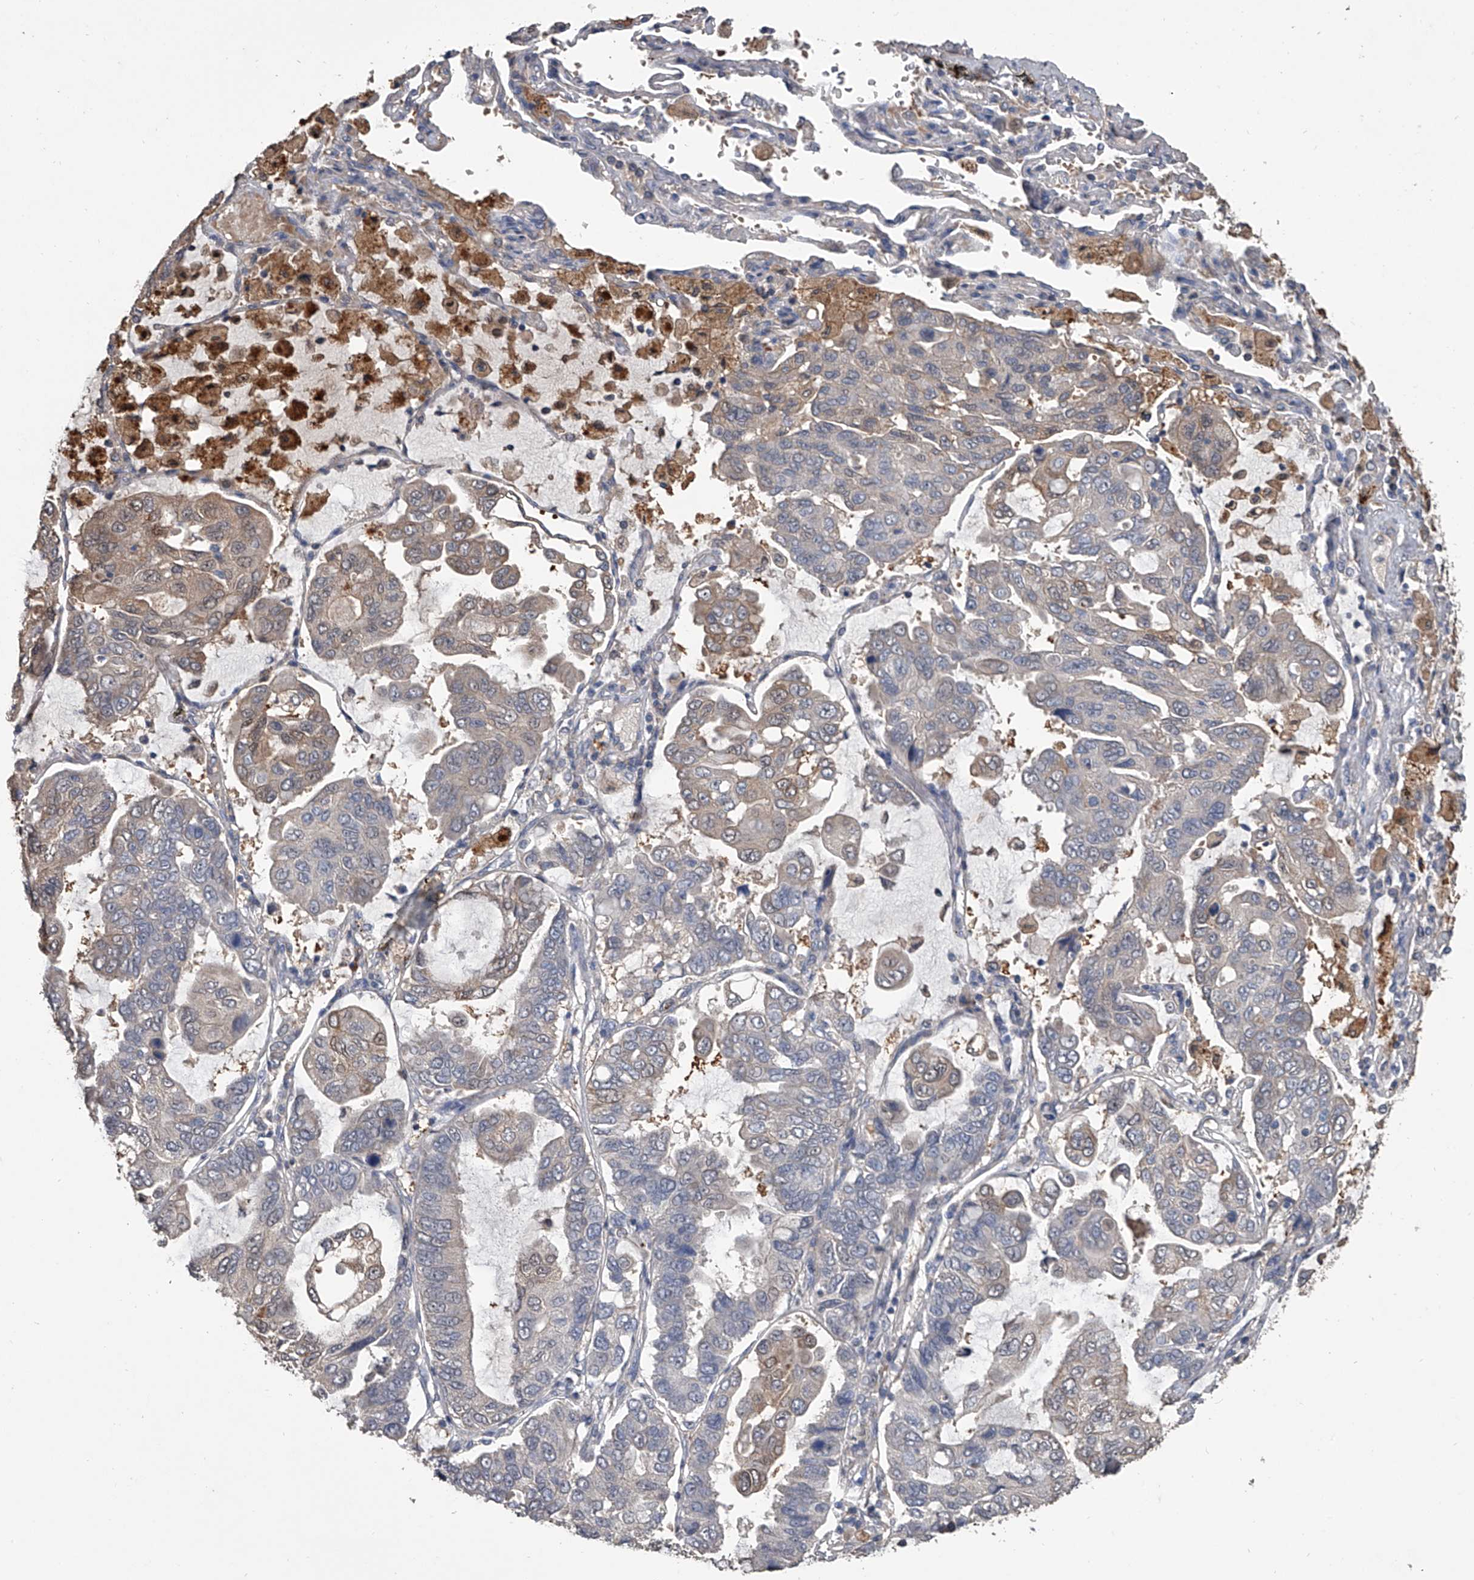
{"staining": {"intensity": "weak", "quantity": "<25%", "location": "cytoplasmic/membranous"}, "tissue": "lung cancer", "cell_type": "Tumor cells", "image_type": "cancer", "snomed": [{"axis": "morphology", "description": "Adenocarcinoma, NOS"}, {"axis": "topography", "description": "Lung"}], "caption": "Lung adenocarcinoma stained for a protein using IHC reveals no expression tumor cells.", "gene": "DOCK9", "patient": {"sex": "male", "age": 64}}